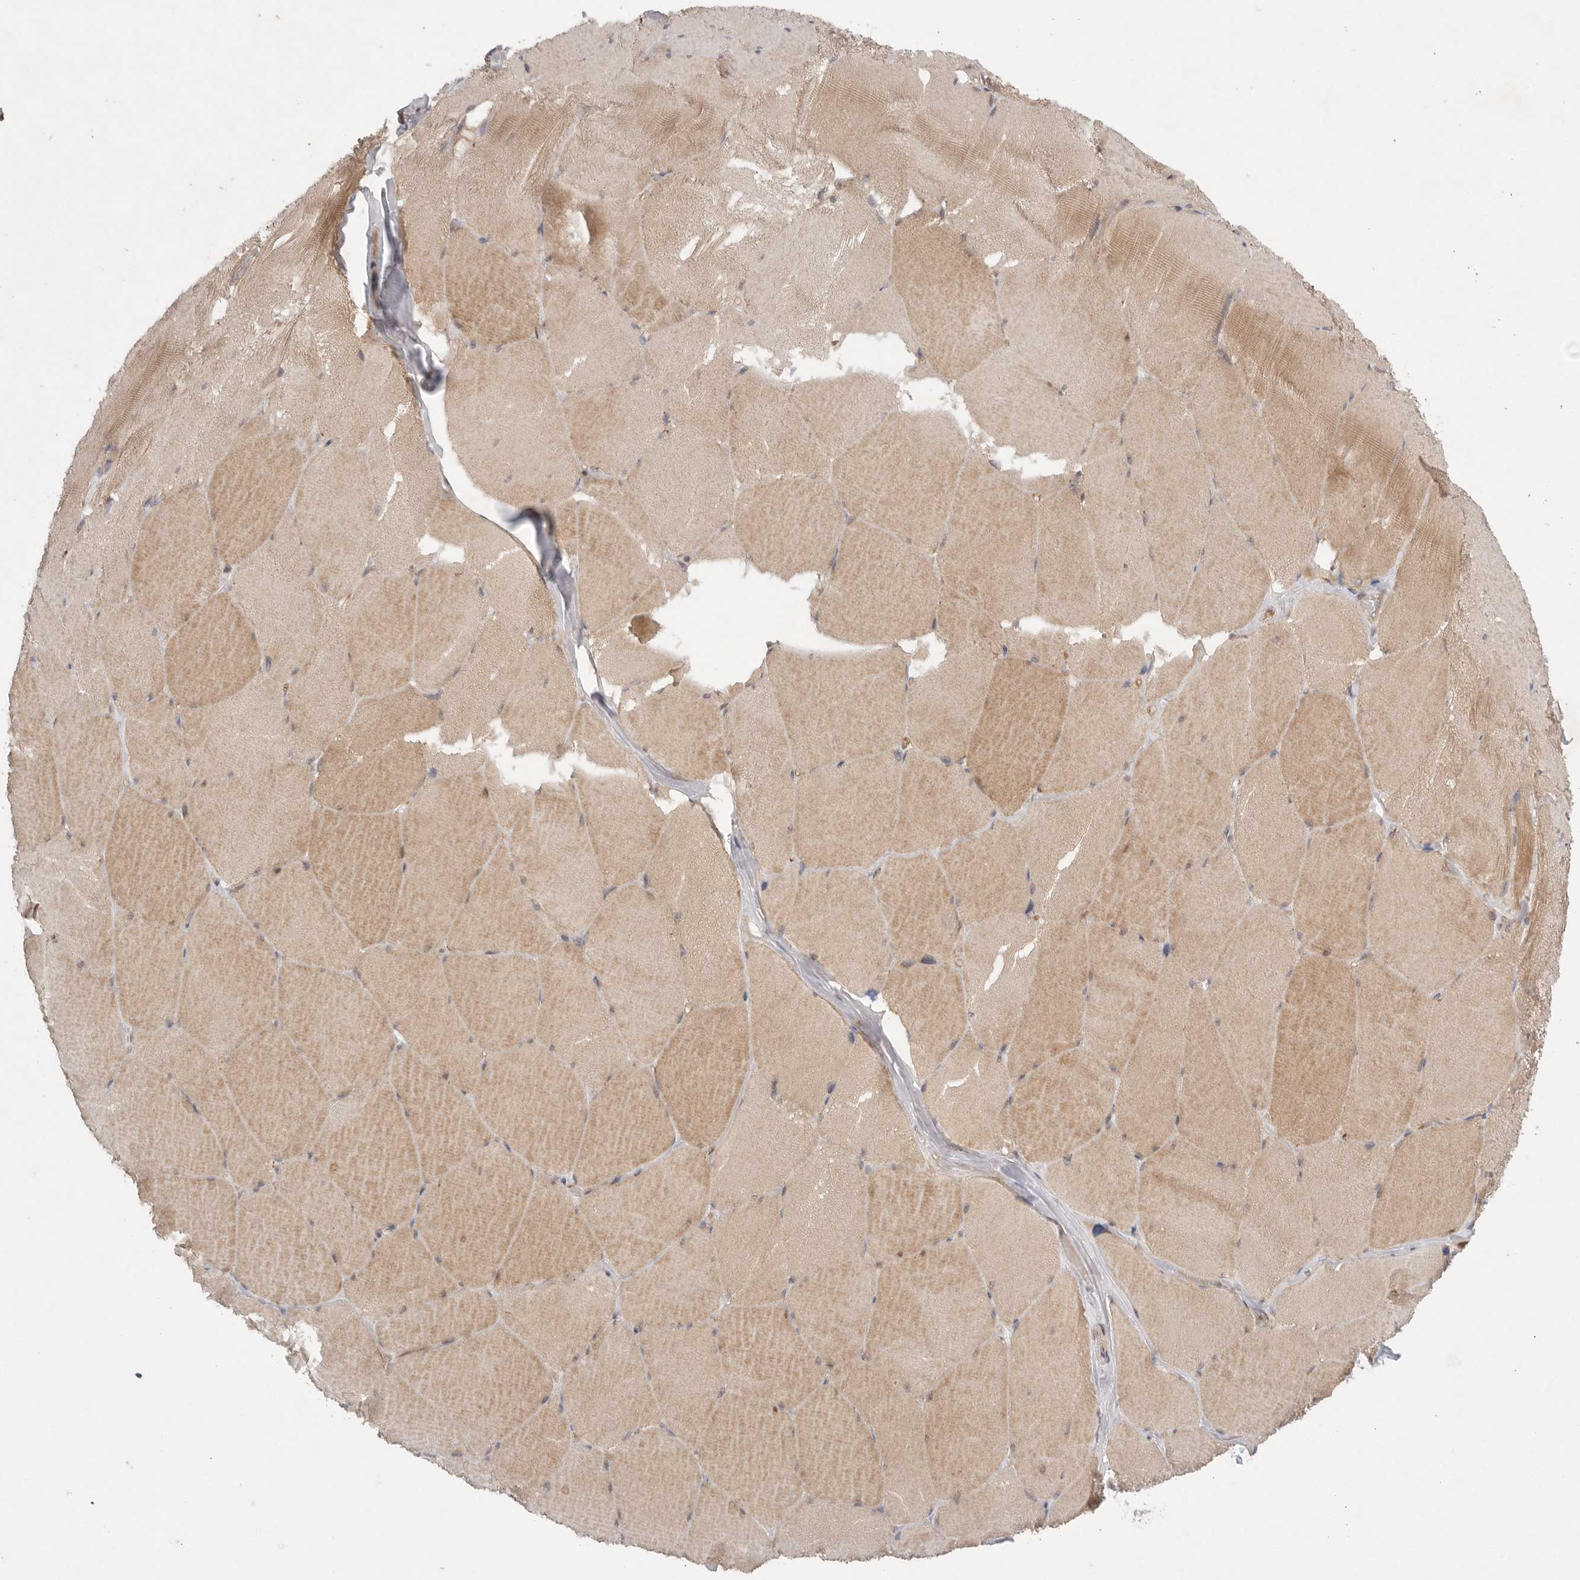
{"staining": {"intensity": "moderate", "quantity": ">75%", "location": "cytoplasmic/membranous"}, "tissue": "skeletal muscle", "cell_type": "Myocytes", "image_type": "normal", "snomed": [{"axis": "morphology", "description": "Normal tissue, NOS"}, {"axis": "topography", "description": "Skin"}, {"axis": "topography", "description": "Skeletal muscle"}], "caption": "Brown immunohistochemical staining in normal skeletal muscle exhibits moderate cytoplasmic/membranous expression in about >75% of myocytes.", "gene": "PTPDC1", "patient": {"sex": "male", "age": 83}}